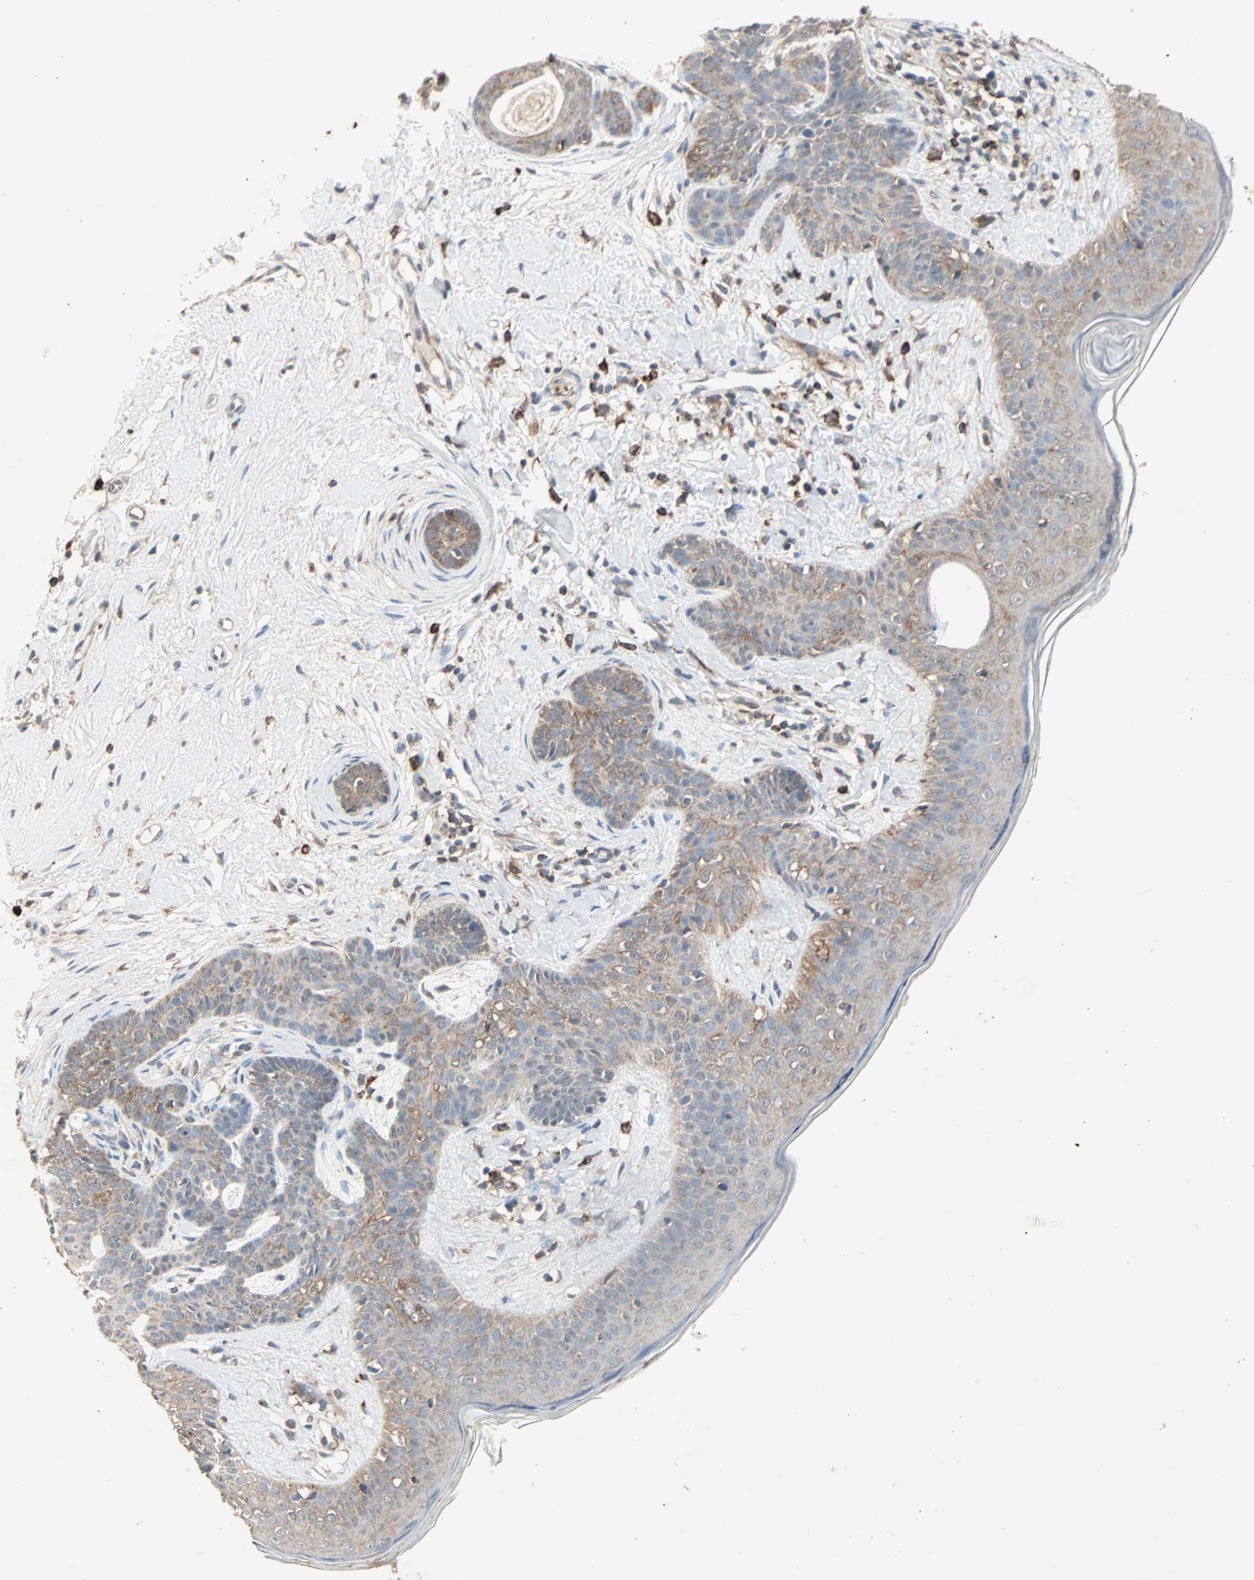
{"staining": {"intensity": "moderate", "quantity": "<25%", "location": "cytoplasmic/membranous"}, "tissue": "skin cancer", "cell_type": "Tumor cells", "image_type": "cancer", "snomed": [{"axis": "morphology", "description": "Developmental malformation"}, {"axis": "morphology", "description": "Basal cell carcinoma"}, {"axis": "topography", "description": "Skin"}], "caption": "High-magnification brightfield microscopy of skin cancer (basal cell carcinoma) stained with DAB (brown) and counterstained with hematoxylin (blue). tumor cells exhibit moderate cytoplasmic/membranous expression is present in approximately<25% of cells.", "gene": "MMP3", "patient": {"sex": "female", "age": 62}}